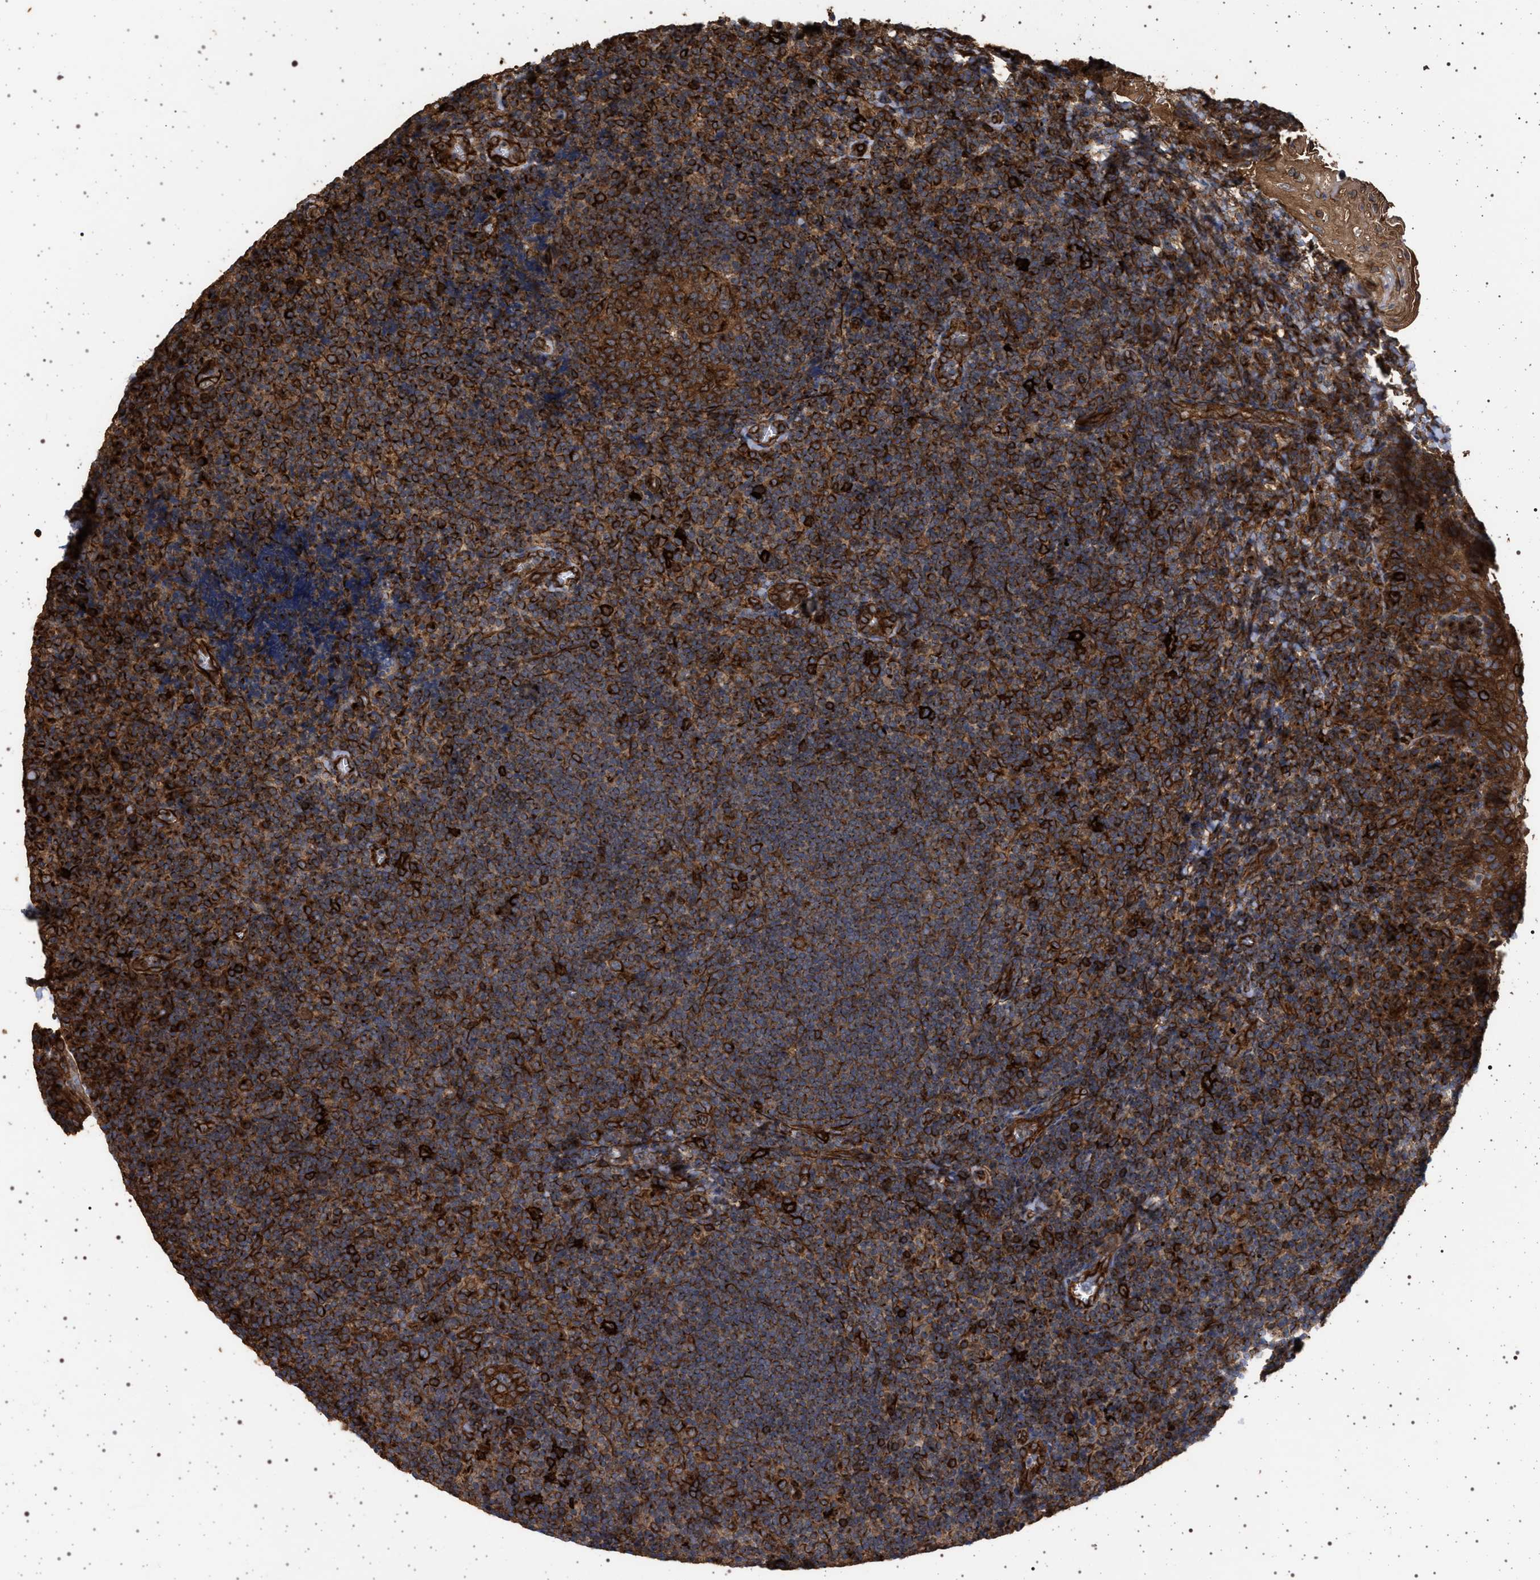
{"staining": {"intensity": "moderate", "quantity": ">75%", "location": "cytoplasmic/membranous"}, "tissue": "tonsil", "cell_type": "Germinal center cells", "image_type": "normal", "snomed": [{"axis": "morphology", "description": "Normal tissue, NOS"}, {"axis": "topography", "description": "Tonsil"}], "caption": "Immunohistochemistry (IHC) (DAB (3,3'-diaminobenzidine)) staining of normal tonsil reveals moderate cytoplasmic/membranous protein positivity in about >75% of germinal center cells. (DAB IHC with brightfield microscopy, high magnification).", "gene": "IFT20", "patient": {"sex": "male", "age": 37}}